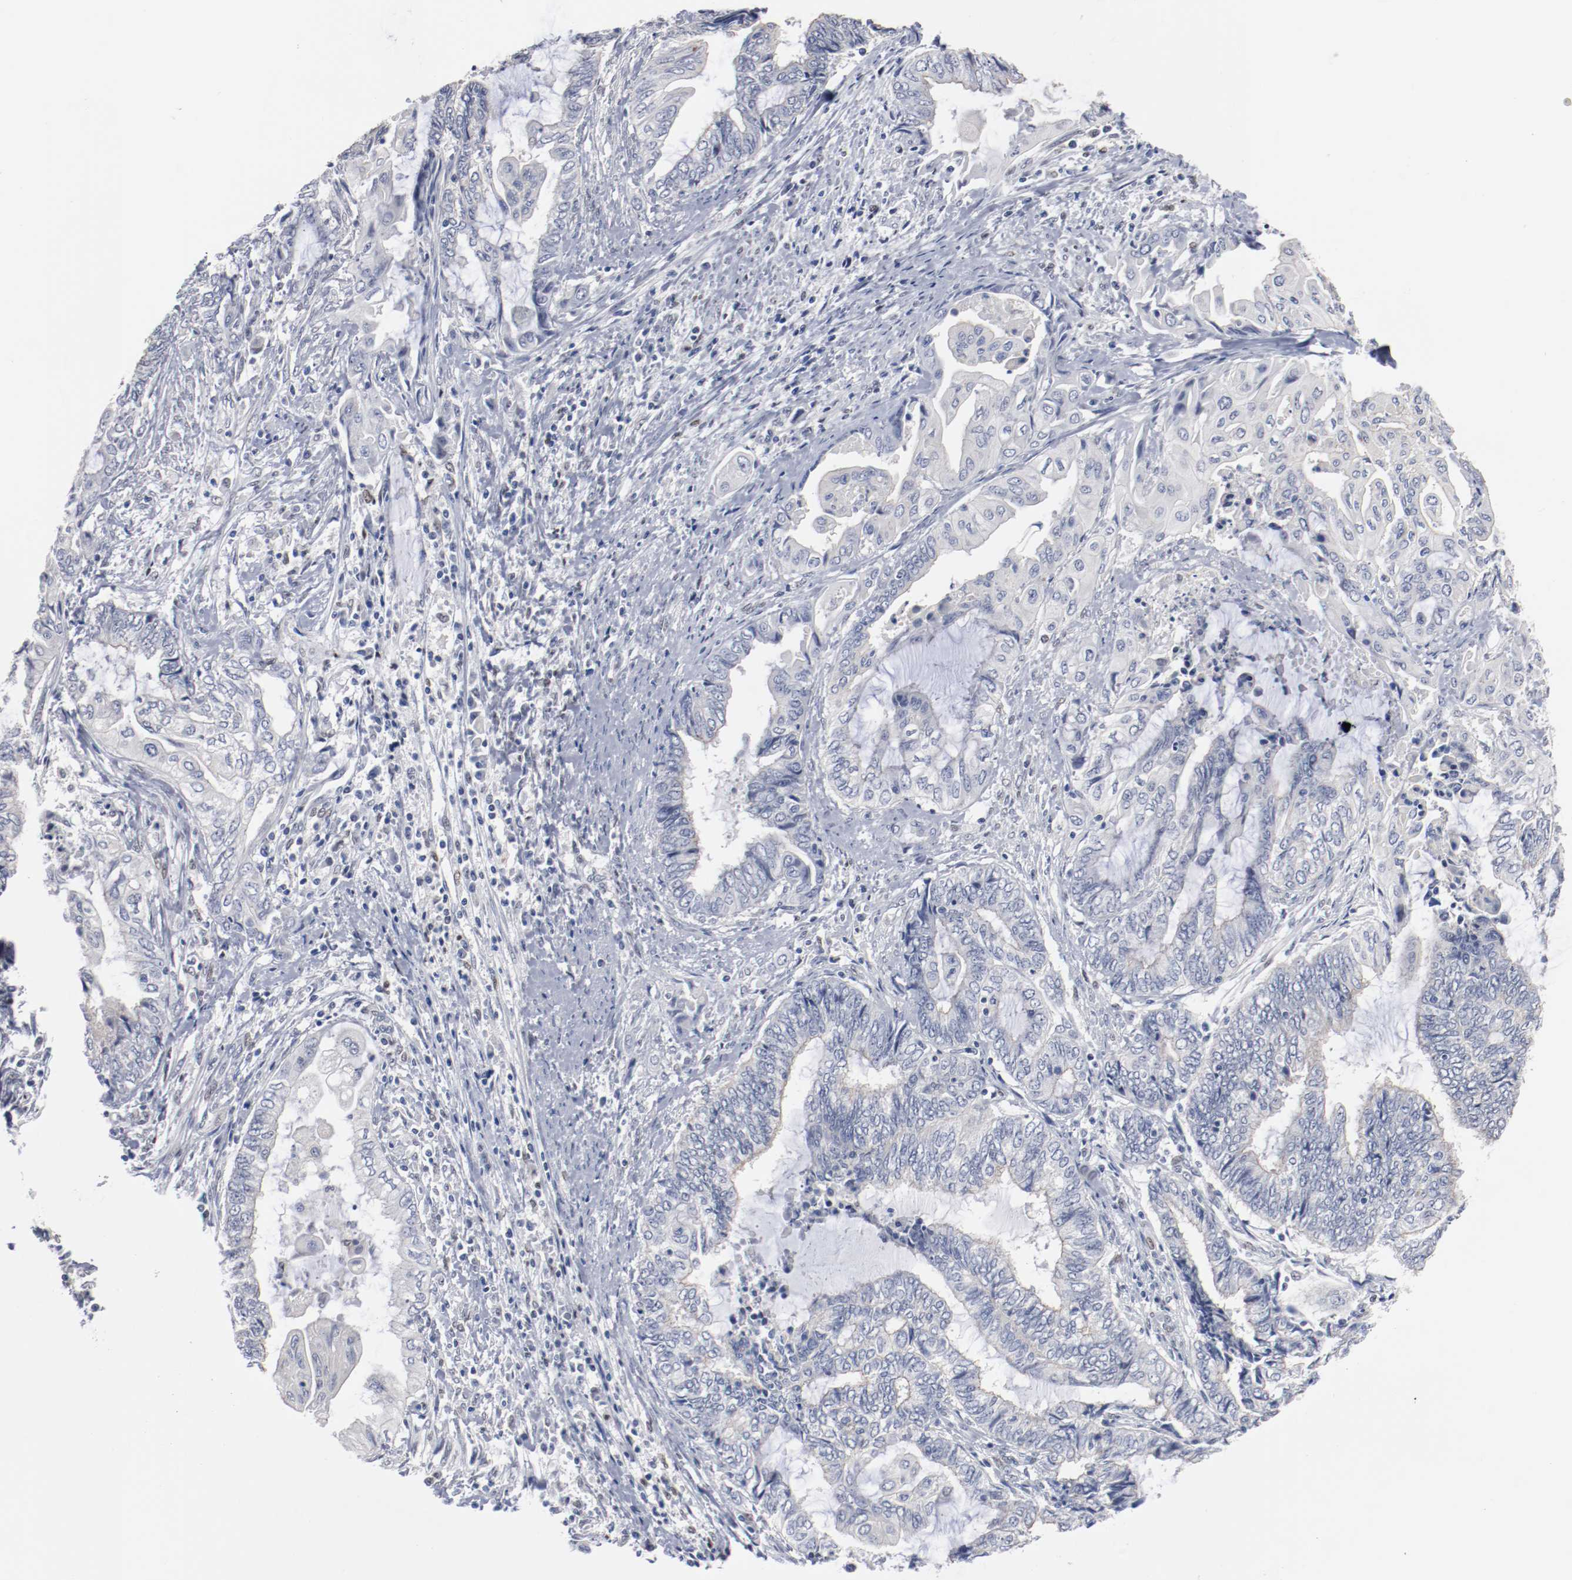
{"staining": {"intensity": "negative", "quantity": "none", "location": "none"}, "tissue": "endometrial cancer", "cell_type": "Tumor cells", "image_type": "cancer", "snomed": [{"axis": "morphology", "description": "Adenocarcinoma, NOS"}, {"axis": "topography", "description": "Uterus"}, {"axis": "topography", "description": "Endometrium"}], "caption": "Tumor cells show no significant staining in endometrial cancer.", "gene": "ZEB2", "patient": {"sex": "female", "age": 70}}